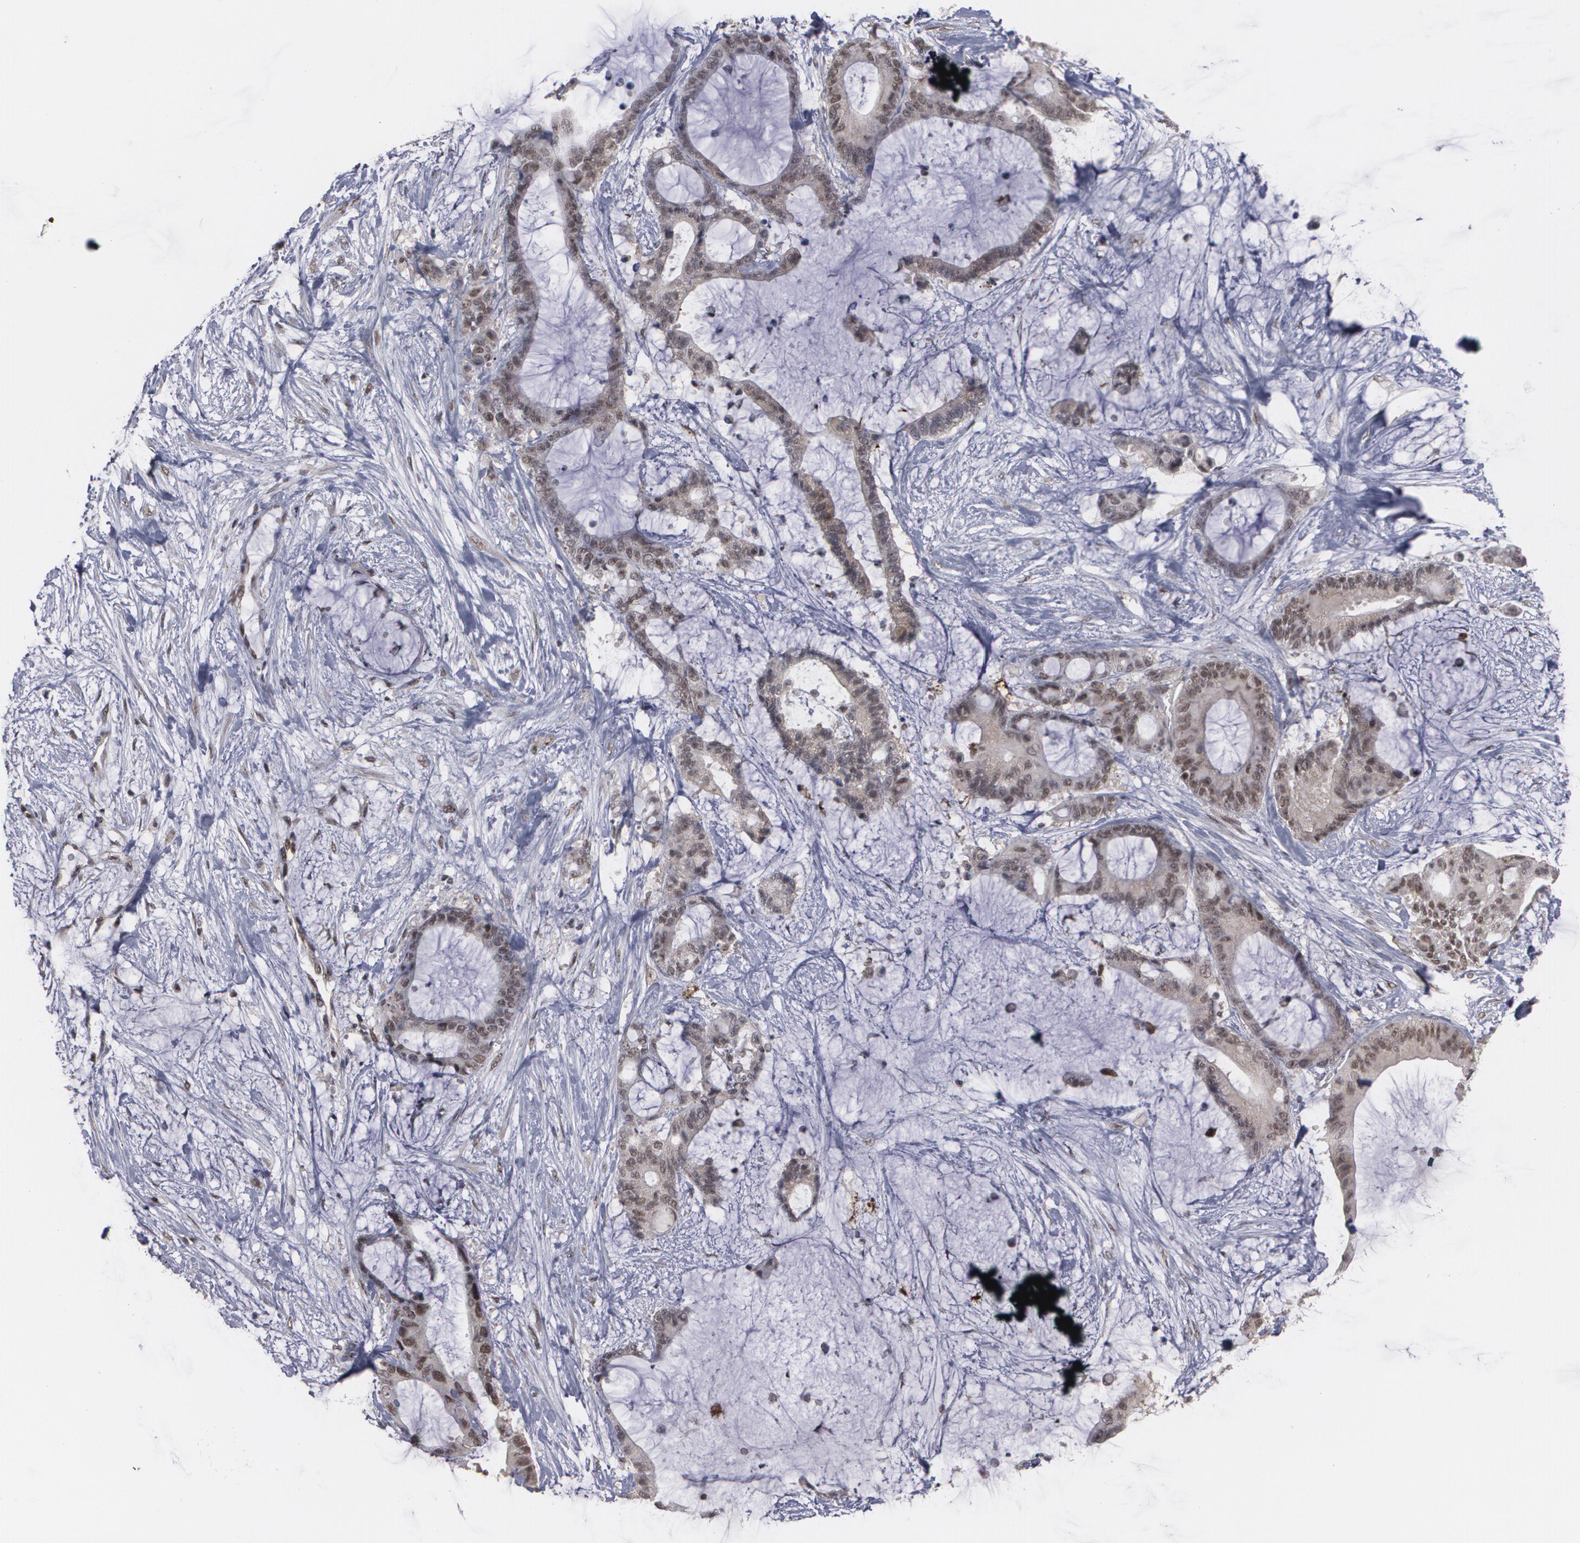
{"staining": {"intensity": "moderate", "quantity": ">75%", "location": "nuclear"}, "tissue": "liver cancer", "cell_type": "Tumor cells", "image_type": "cancer", "snomed": [{"axis": "morphology", "description": "Cholangiocarcinoma"}, {"axis": "topography", "description": "Liver"}], "caption": "IHC (DAB (3,3'-diaminobenzidine)) staining of human liver cancer exhibits moderate nuclear protein expression in approximately >75% of tumor cells.", "gene": "INTS6", "patient": {"sex": "female", "age": 73}}